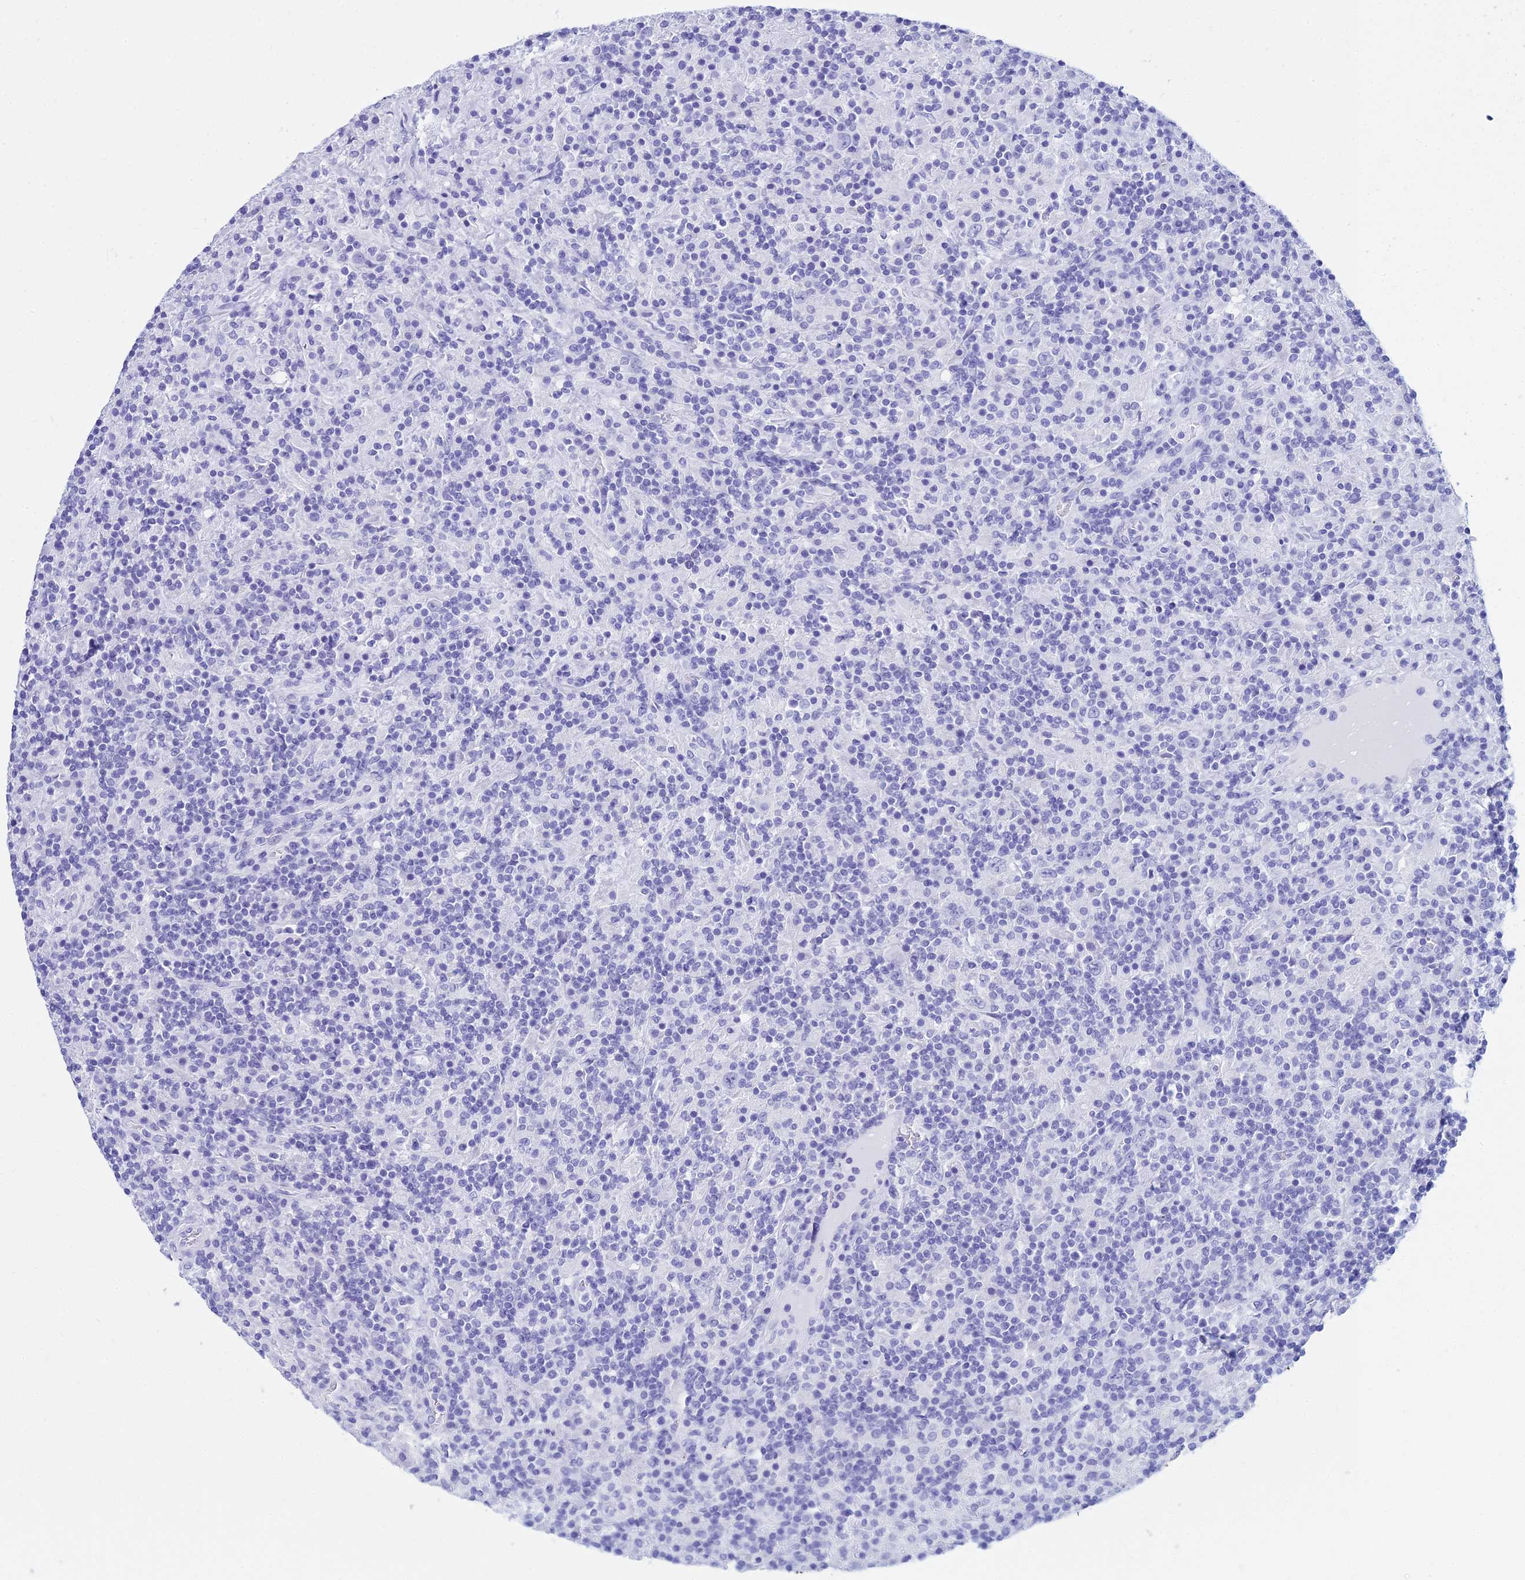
{"staining": {"intensity": "negative", "quantity": "none", "location": "none"}, "tissue": "lymphoma", "cell_type": "Tumor cells", "image_type": "cancer", "snomed": [{"axis": "morphology", "description": "Hodgkin's disease, NOS"}, {"axis": "topography", "description": "Lymph node"}], "caption": "The immunohistochemistry micrograph has no significant expression in tumor cells of Hodgkin's disease tissue.", "gene": "ZNF442", "patient": {"sex": "male", "age": 70}}